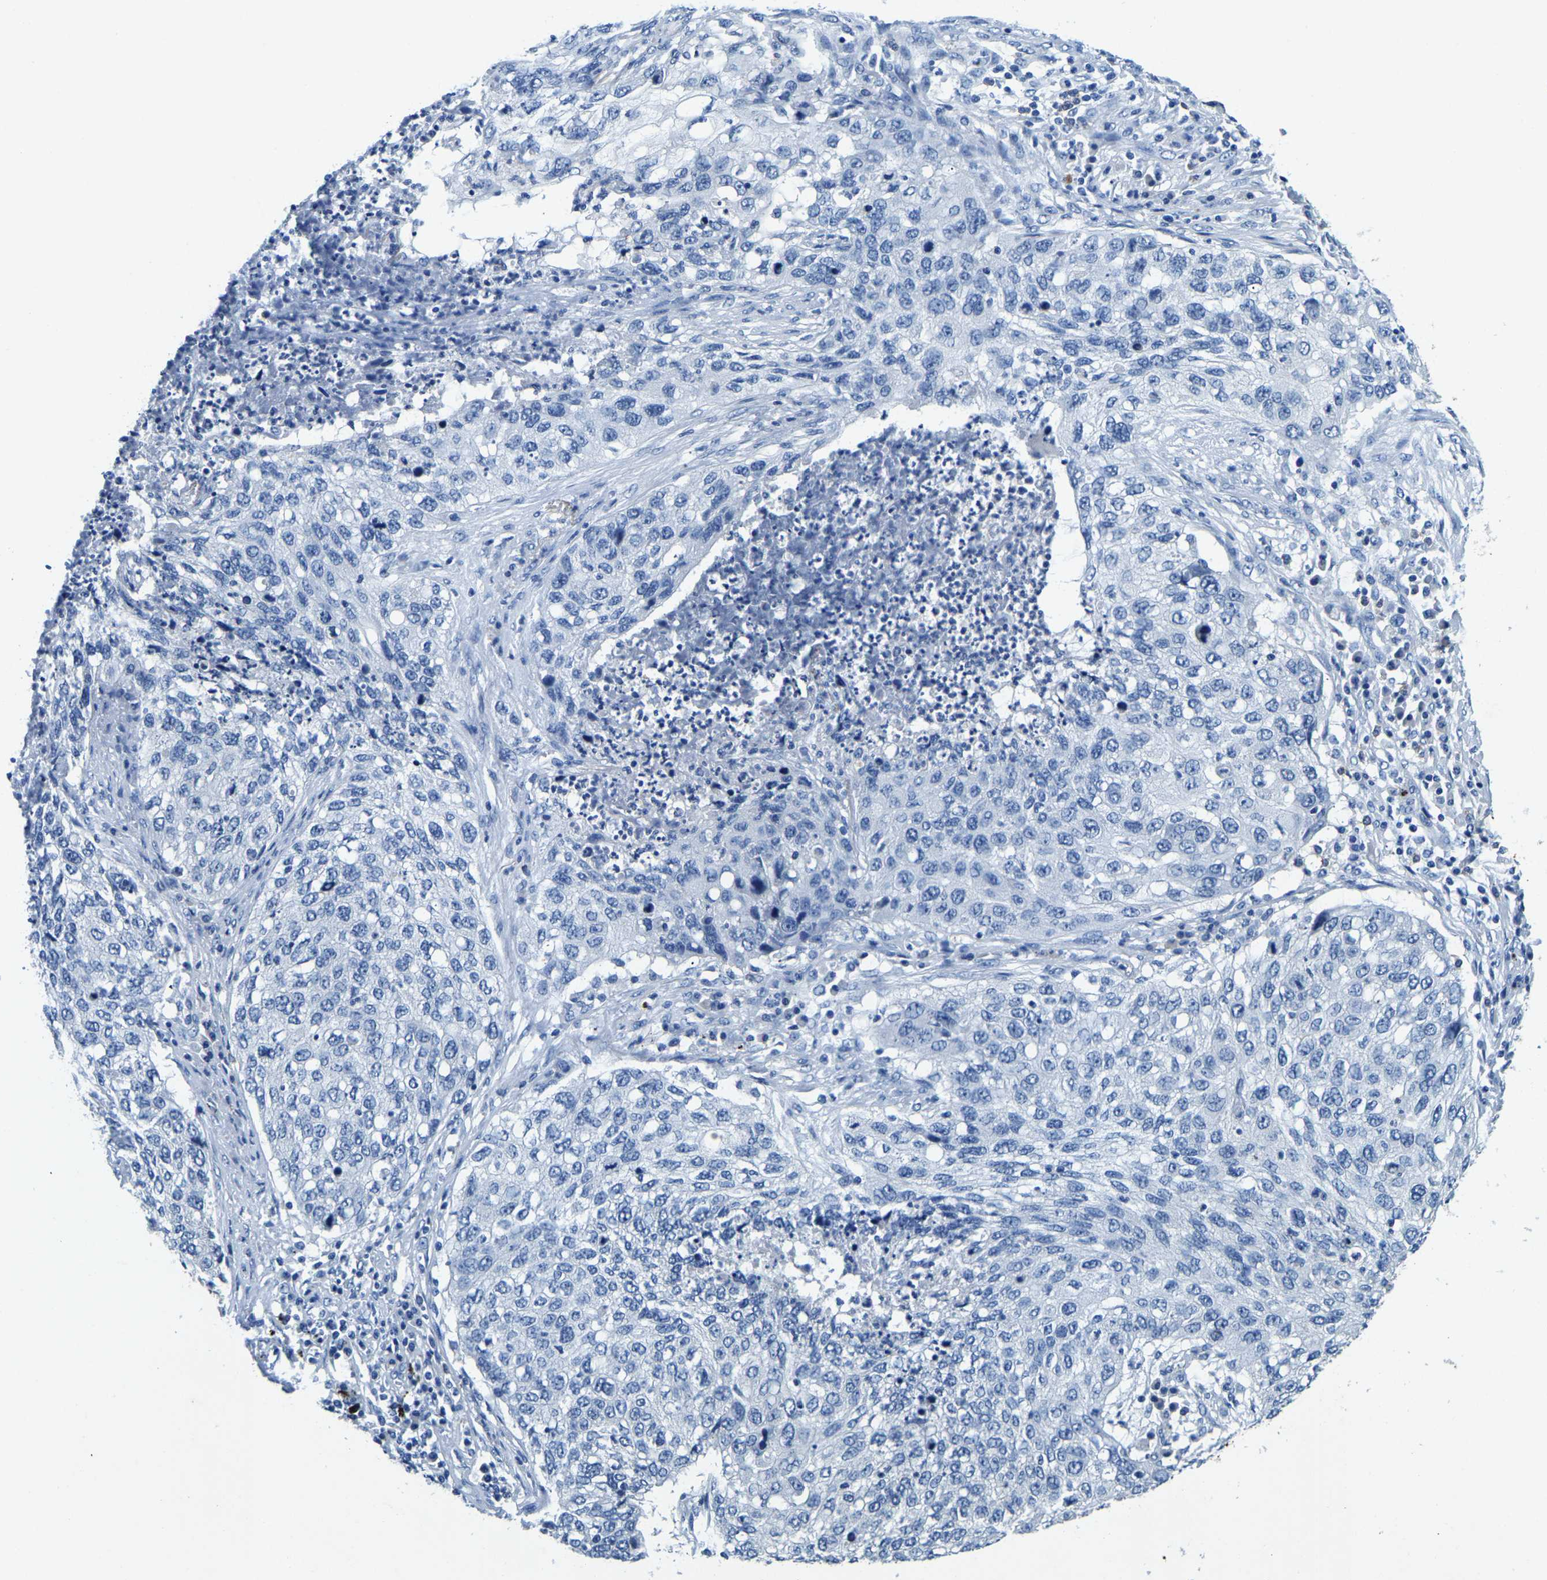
{"staining": {"intensity": "negative", "quantity": "none", "location": "none"}, "tissue": "lung cancer", "cell_type": "Tumor cells", "image_type": "cancer", "snomed": [{"axis": "morphology", "description": "Squamous cell carcinoma, NOS"}, {"axis": "topography", "description": "Lung"}], "caption": "This is an immunohistochemistry micrograph of lung squamous cell carcinoma. There is no positivity in tumor cells.", "gene": "UBN2", "patient": {"sex": "female", "age": 63}}